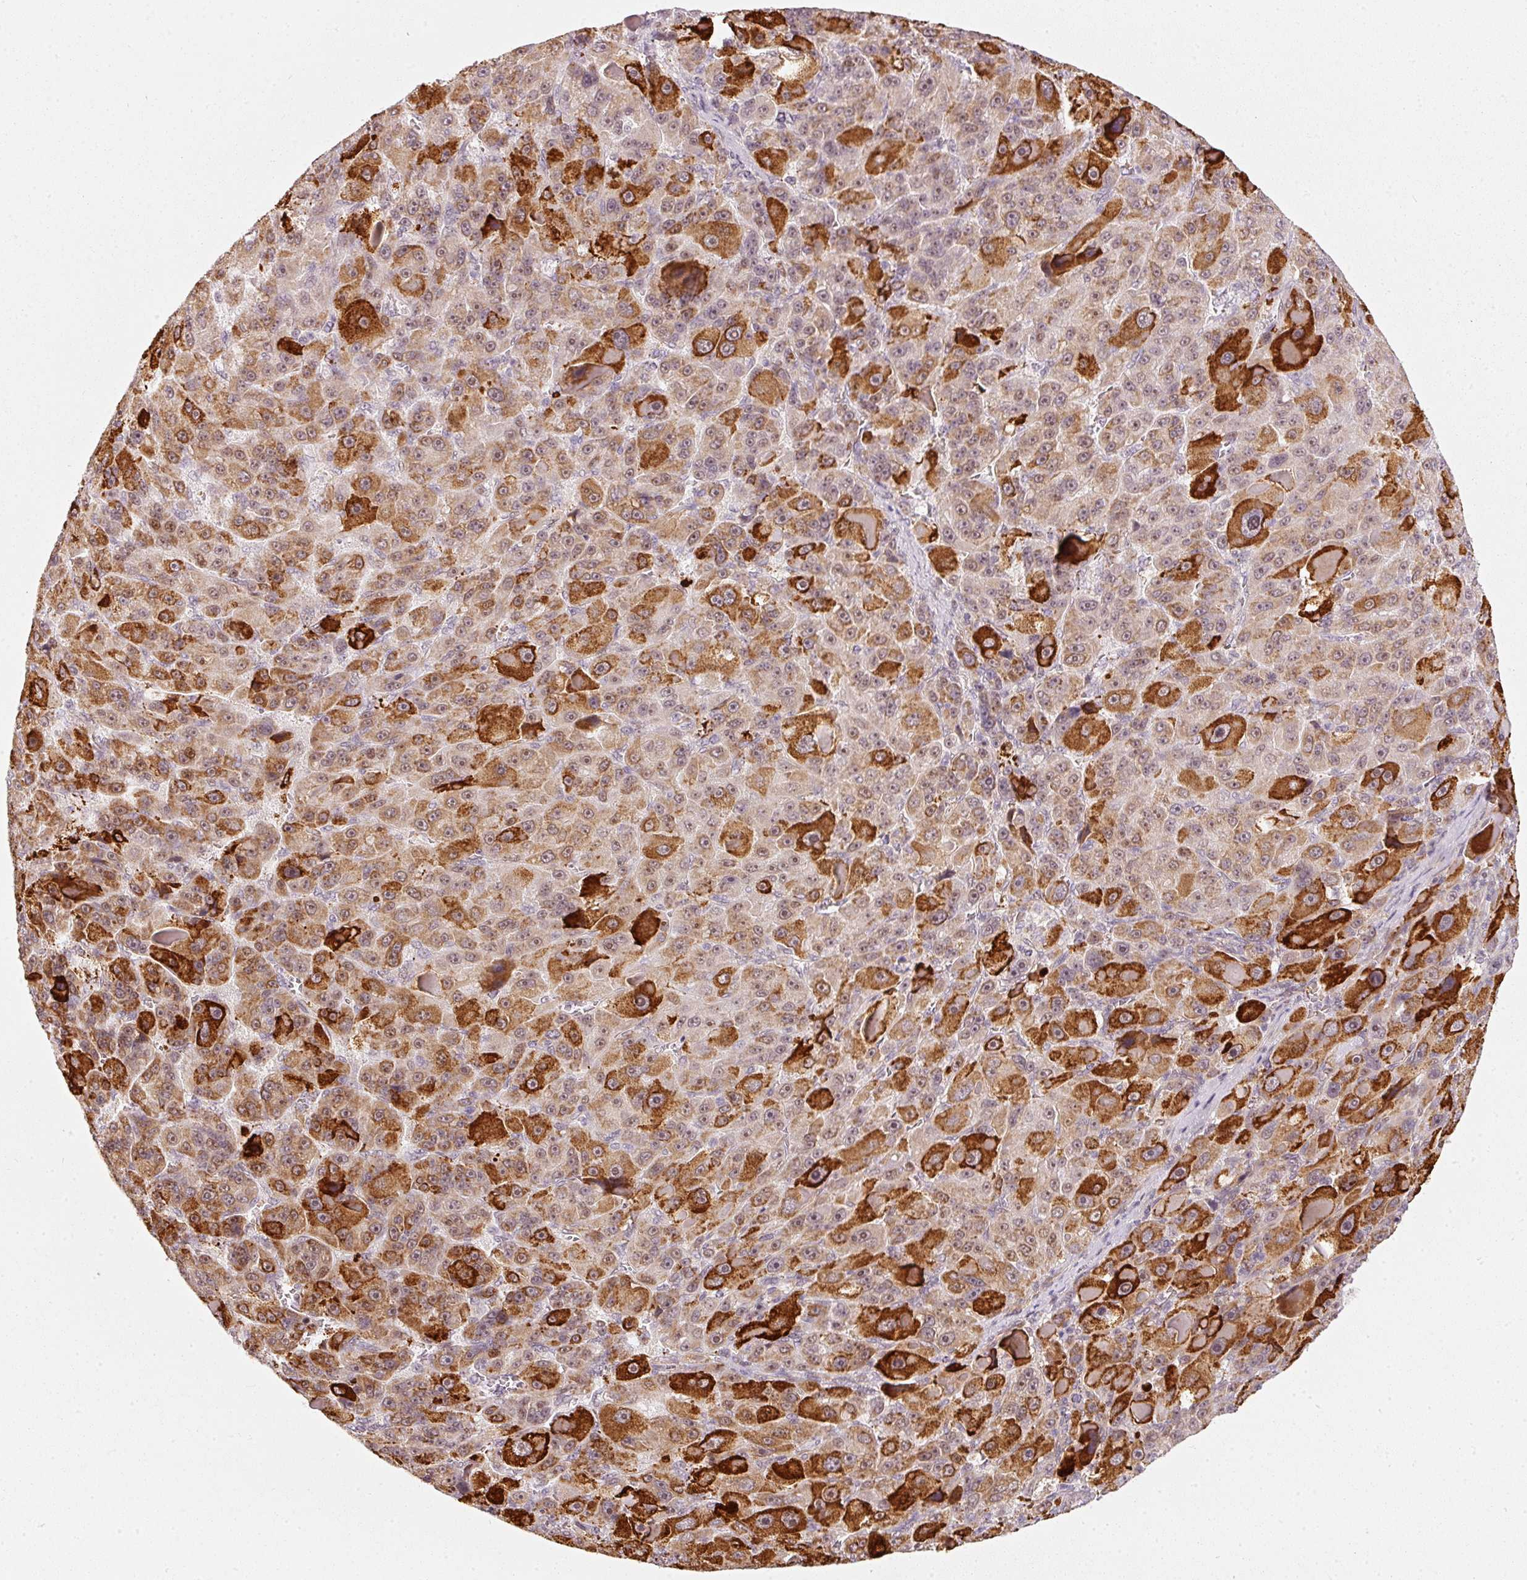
{"staining": {"intensity": "strong", "quantity": "25%-75%", "location": "cytoplasmic/membranous"}, "tissue": "liver cancer", "cell_type": "Tumor cells", "image_type": "cancer", "snomed": [{"axis": "morphology", "description": "Carcinoma, Hepatocellular, NOS"}, {"axis": "topography", "description": "Liver"}], "caption": "Human liver cancer stained for a protein (brown) displays strong cytoplasmic/membranous positive staining in approximately 25%-75% of tumor cells.", "gene": "MXRA8", "patient": {"sex": "male", "age": 76}}